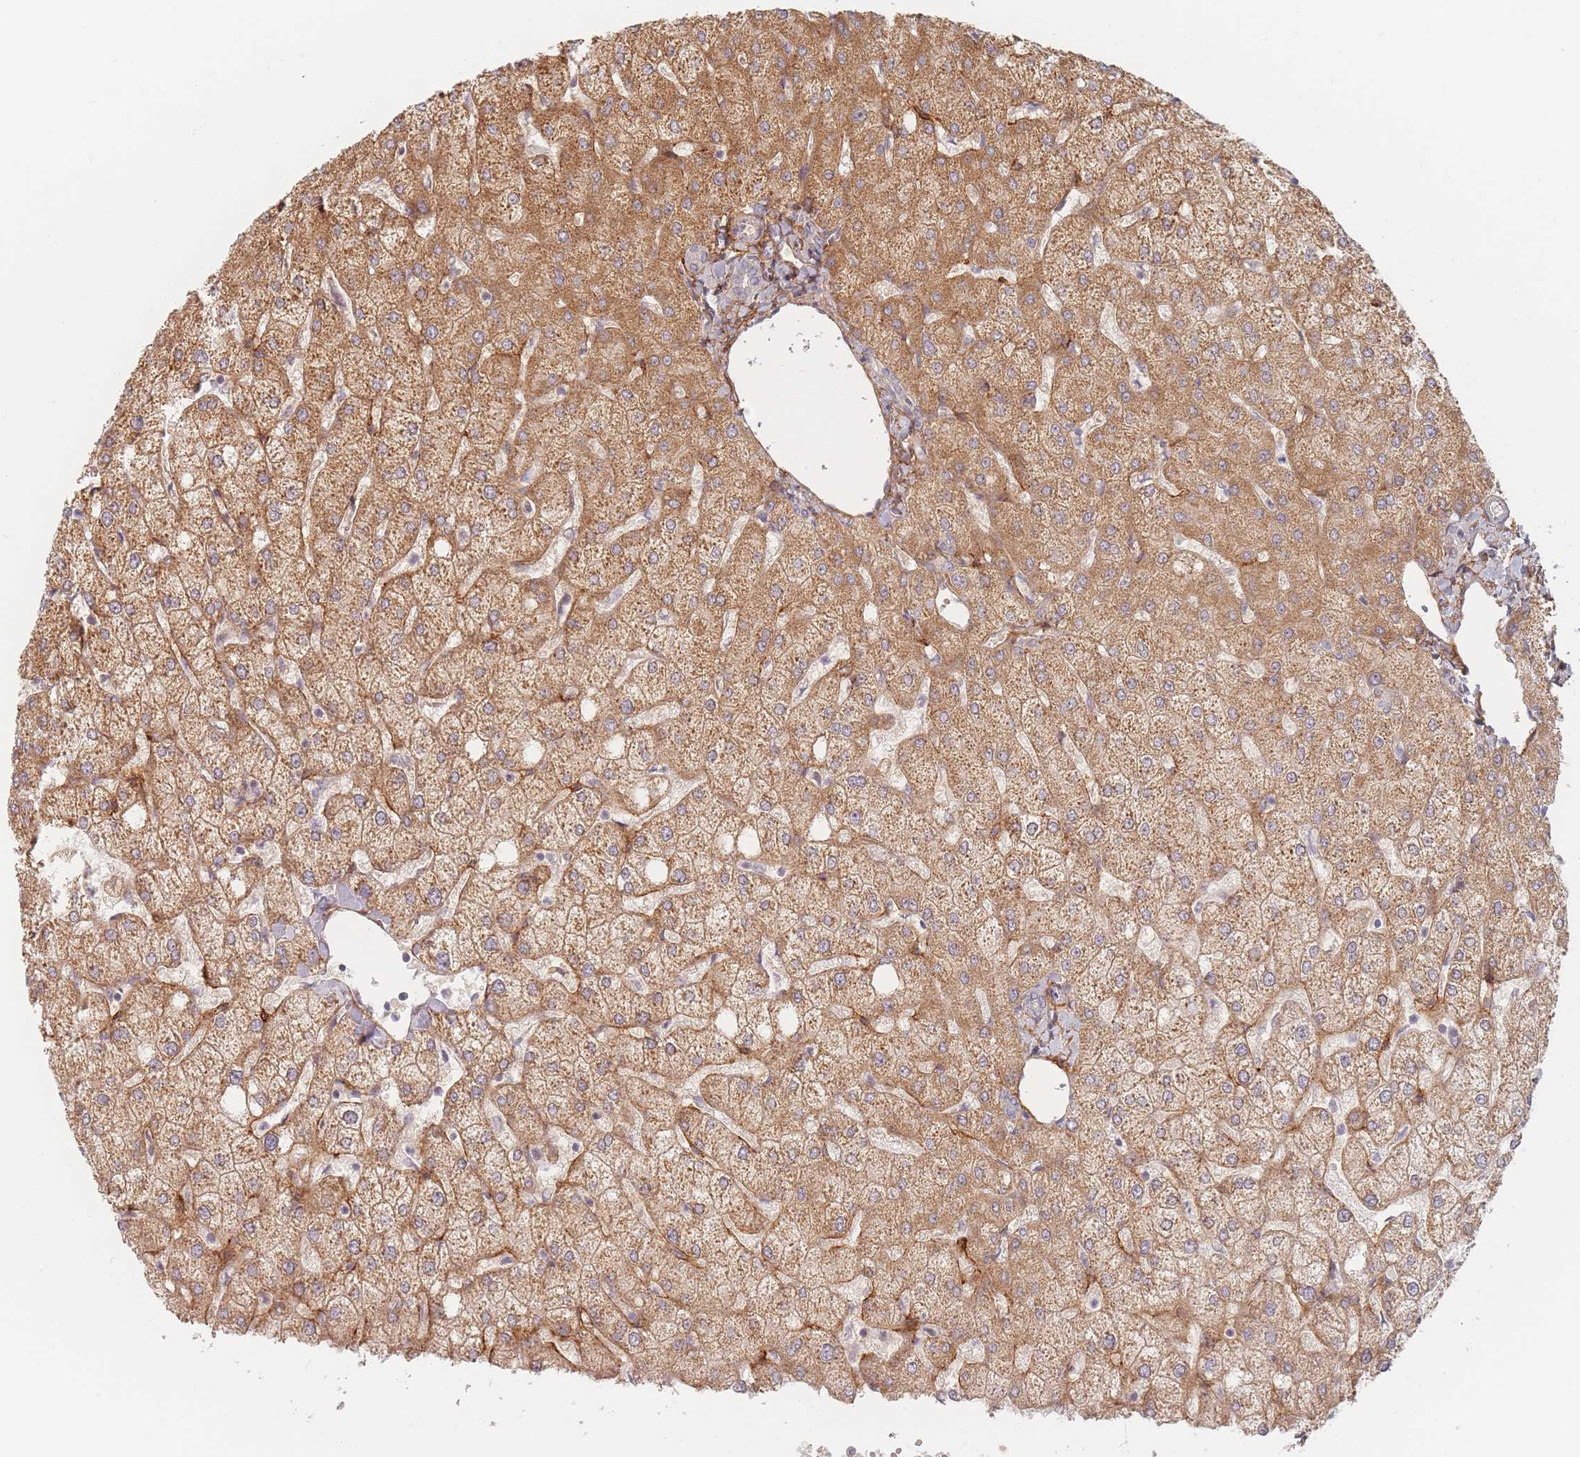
{"staining": {"intensity": "negative", "quantity": "none", "location": "none"}, "tissue": "liver", "cell_type": "Cholangiocytes", "image_type": "normal", "snomed": [{"axis": "morphology", "description": "Normal tissue, NOS"}, {"axis": "topography", "description": "Liver"}], "caption": "IHC of benign liver displays no positivity in cholangiocytes. (Brightfield microscopy of DAB (3,3'-diaminobenzidine) immunohistochemistry at high magnification).", "gene": "ZKSCAN7", "patient": {"sex": "female", "age": 54}}